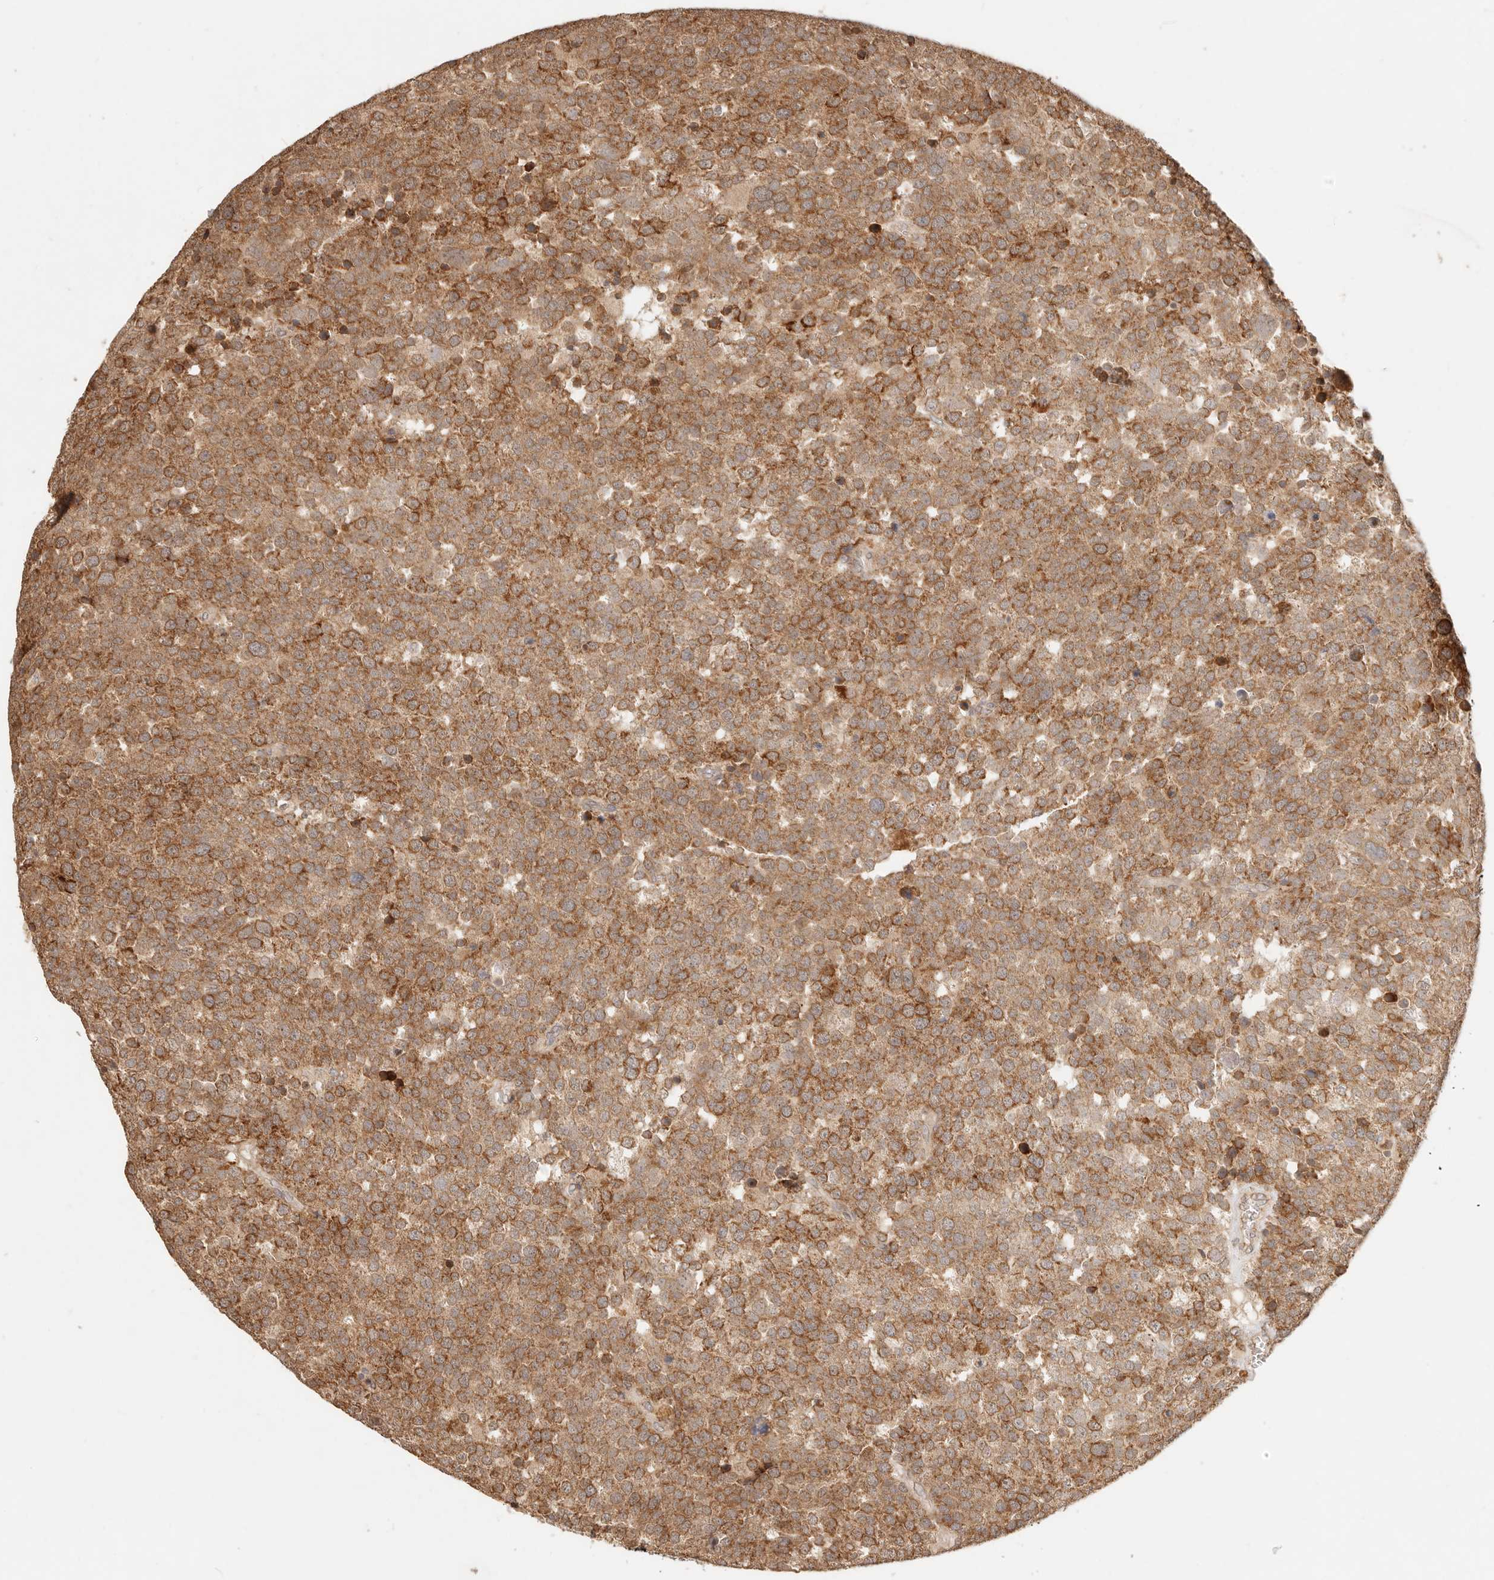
{"staining": {"intensity": "strong", "quantity": ">75%", "location": "cytoplasmic/membranous"}, "tissue": "testis cancer", "cell_type": "Tumor cells", "image_type": "cancer", "snomed": [{"axis": "morphology", "description": "Seminoma, NOS"}, {"axis": "topography", "description": "Testis"}], "caption": "About >75% of tumor cells in human seminoma (testis) show strong cytoplasmic/membranous protein positivity as visualized by brown immunohistochemical staining.", "gene": "TIMM17A", "patient": {"sex": "male", "age": 71}}